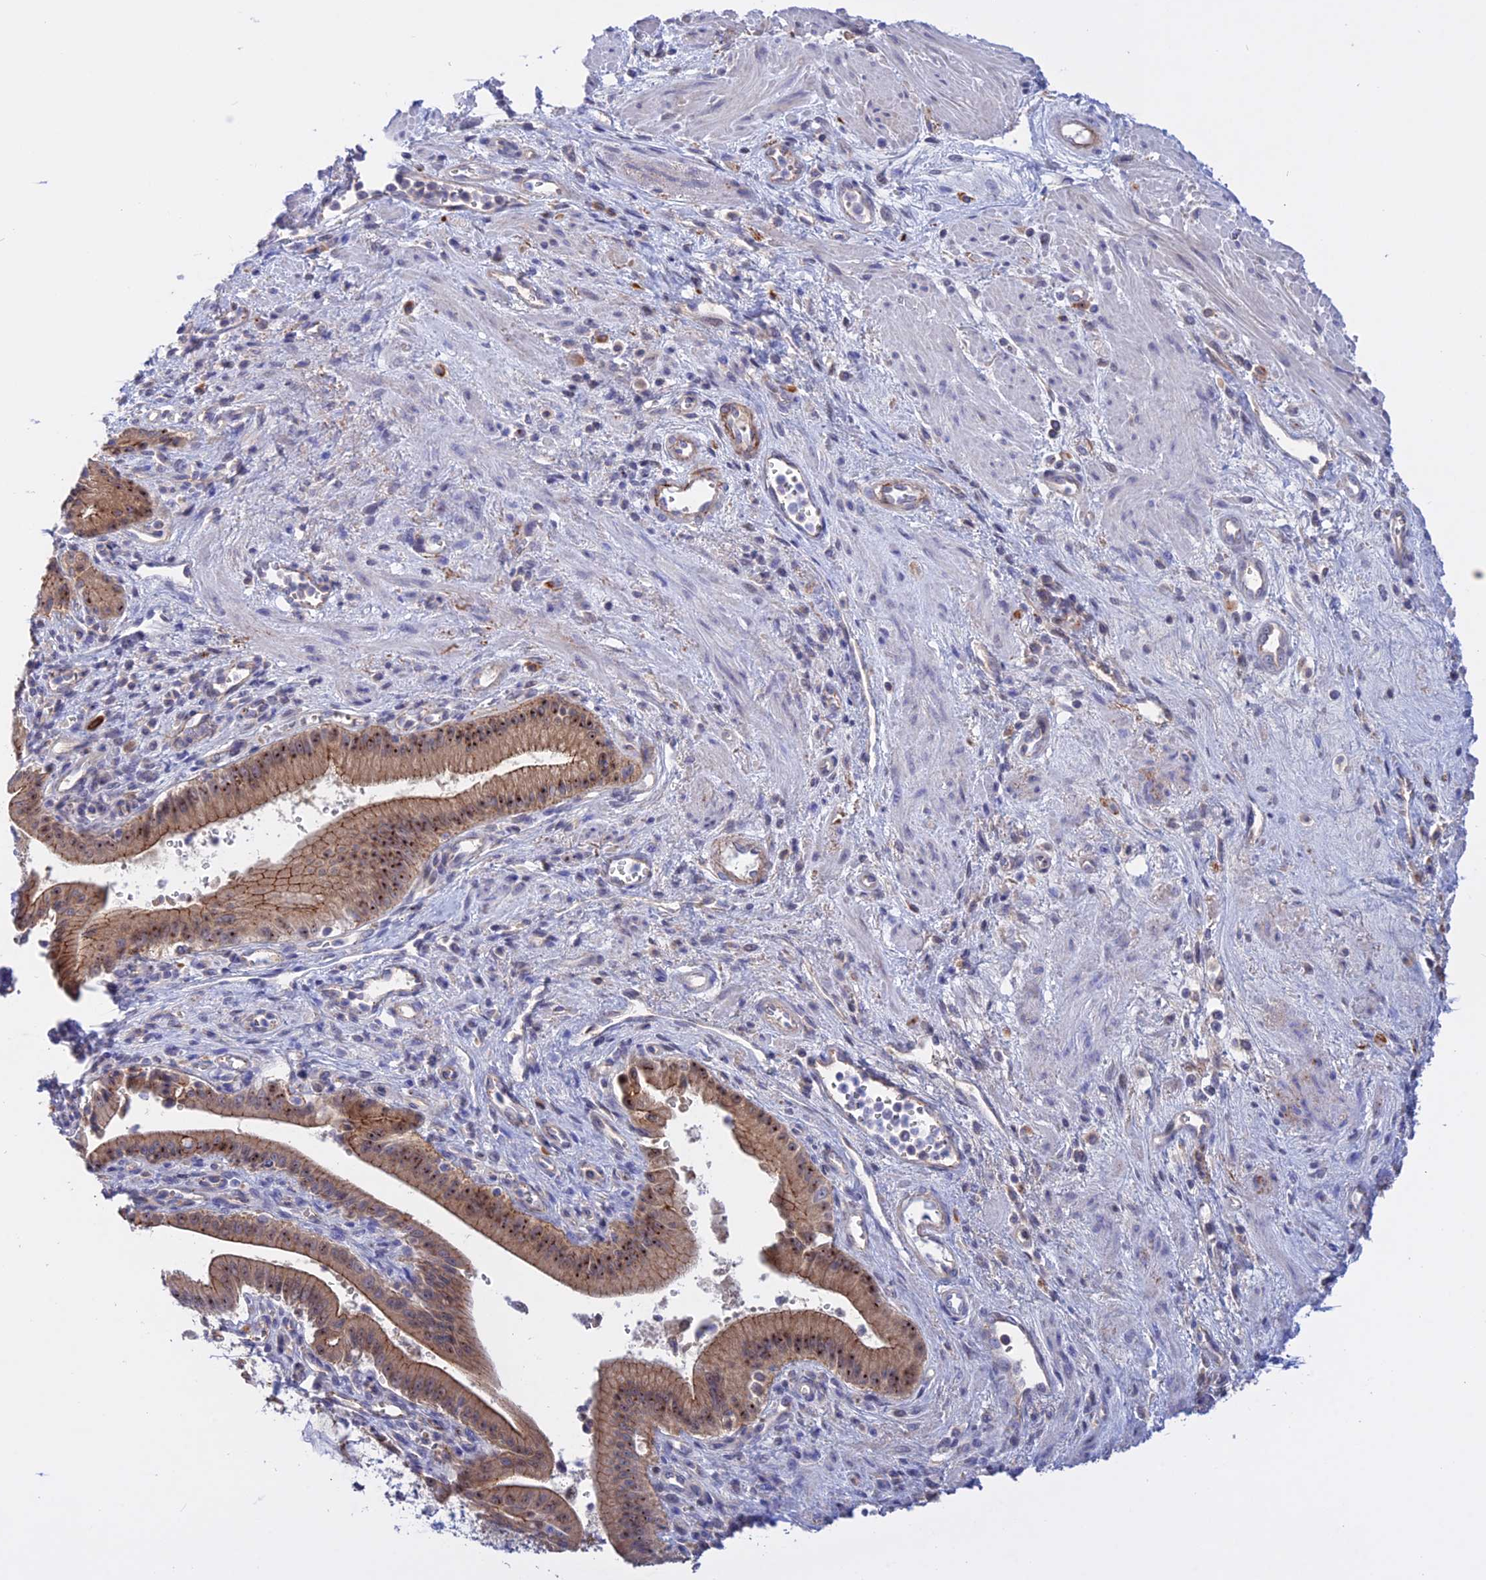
{"staining": {"intensity": "moderate", "quantity": ">75%", "location": "cytoplasmic/membranous,nuclear"}, "tissue": "pancreatic cancer", "cell_type": "Tumor cells", "image_type": "cancer", "snomed": [{"axis": "morphology", "description": "Adenocarcinoma, NOS"}, {"axis": "topography", "description": "Pancreas"}], "caption": "Pancreatic adenocarcinoma stained with a brown dye reveals moderate cytoplasmic/membranous and nuclear positive staining in approximately >75% of tumor cells.", "gene": "GK5", "patient": {"sex": "male", "age": 78}}